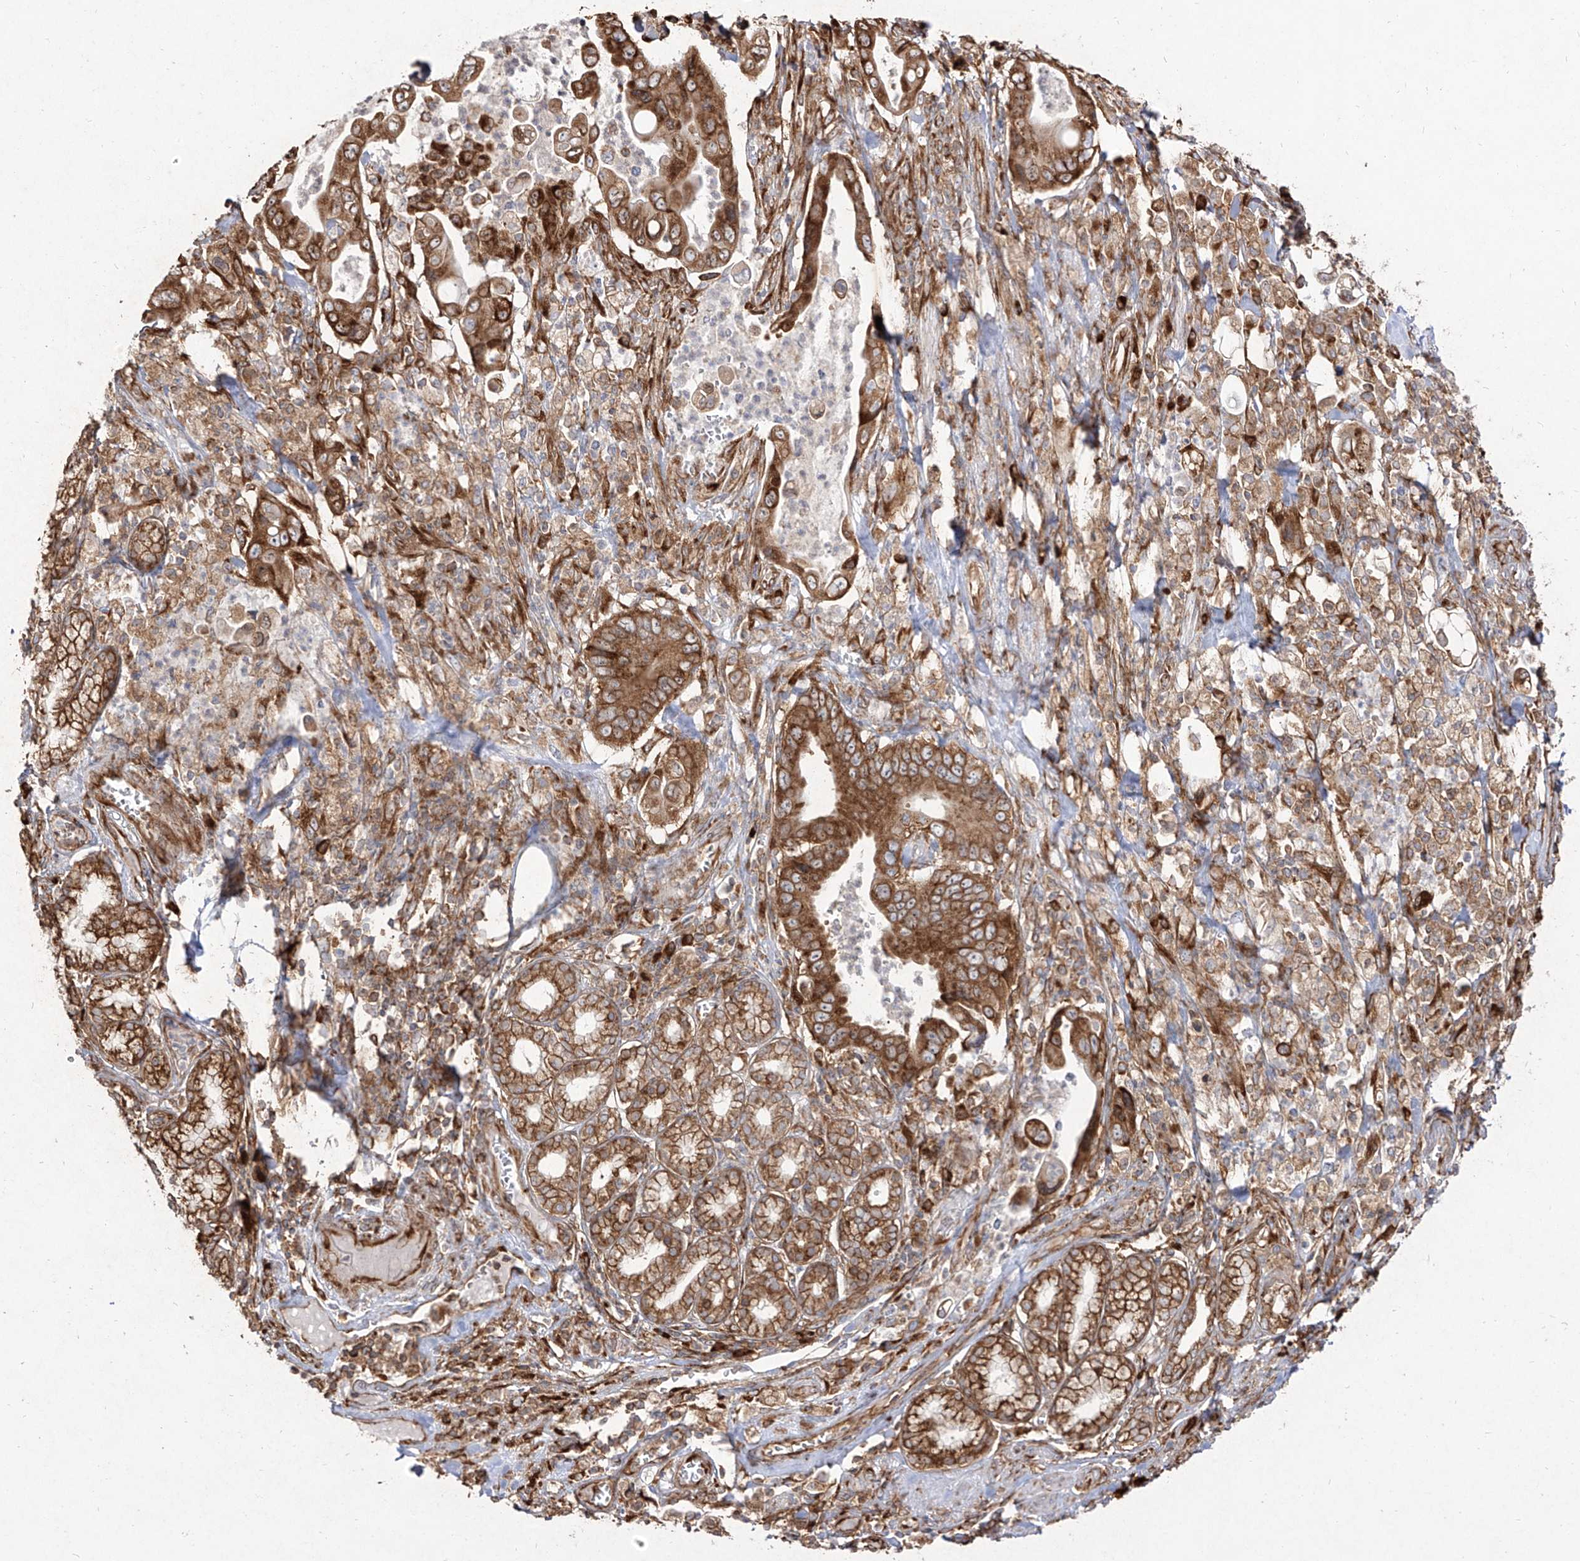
{"staining": {"intensity": "strong", "quantity": ">75%", "location": "cytoplasmic/membranous"}, "tissue": "pancreatic cancer", "cell_type": "Tumor cells", "image_type": "cancer", "snomed": [{"axis": "morphology", "description": "Adenocarcinoma, NOS"}, {"axis": "topography", "description": "Pancreas"}], "caption": "Adenocarcinoma (pancreatic) stained with a brown dye demonstrates strong cytoplasmic/membranous positive staining in approximately >75% of tumor cells.", "gene": "RPS25", "patient": {"sex": "male", "age": 78}}